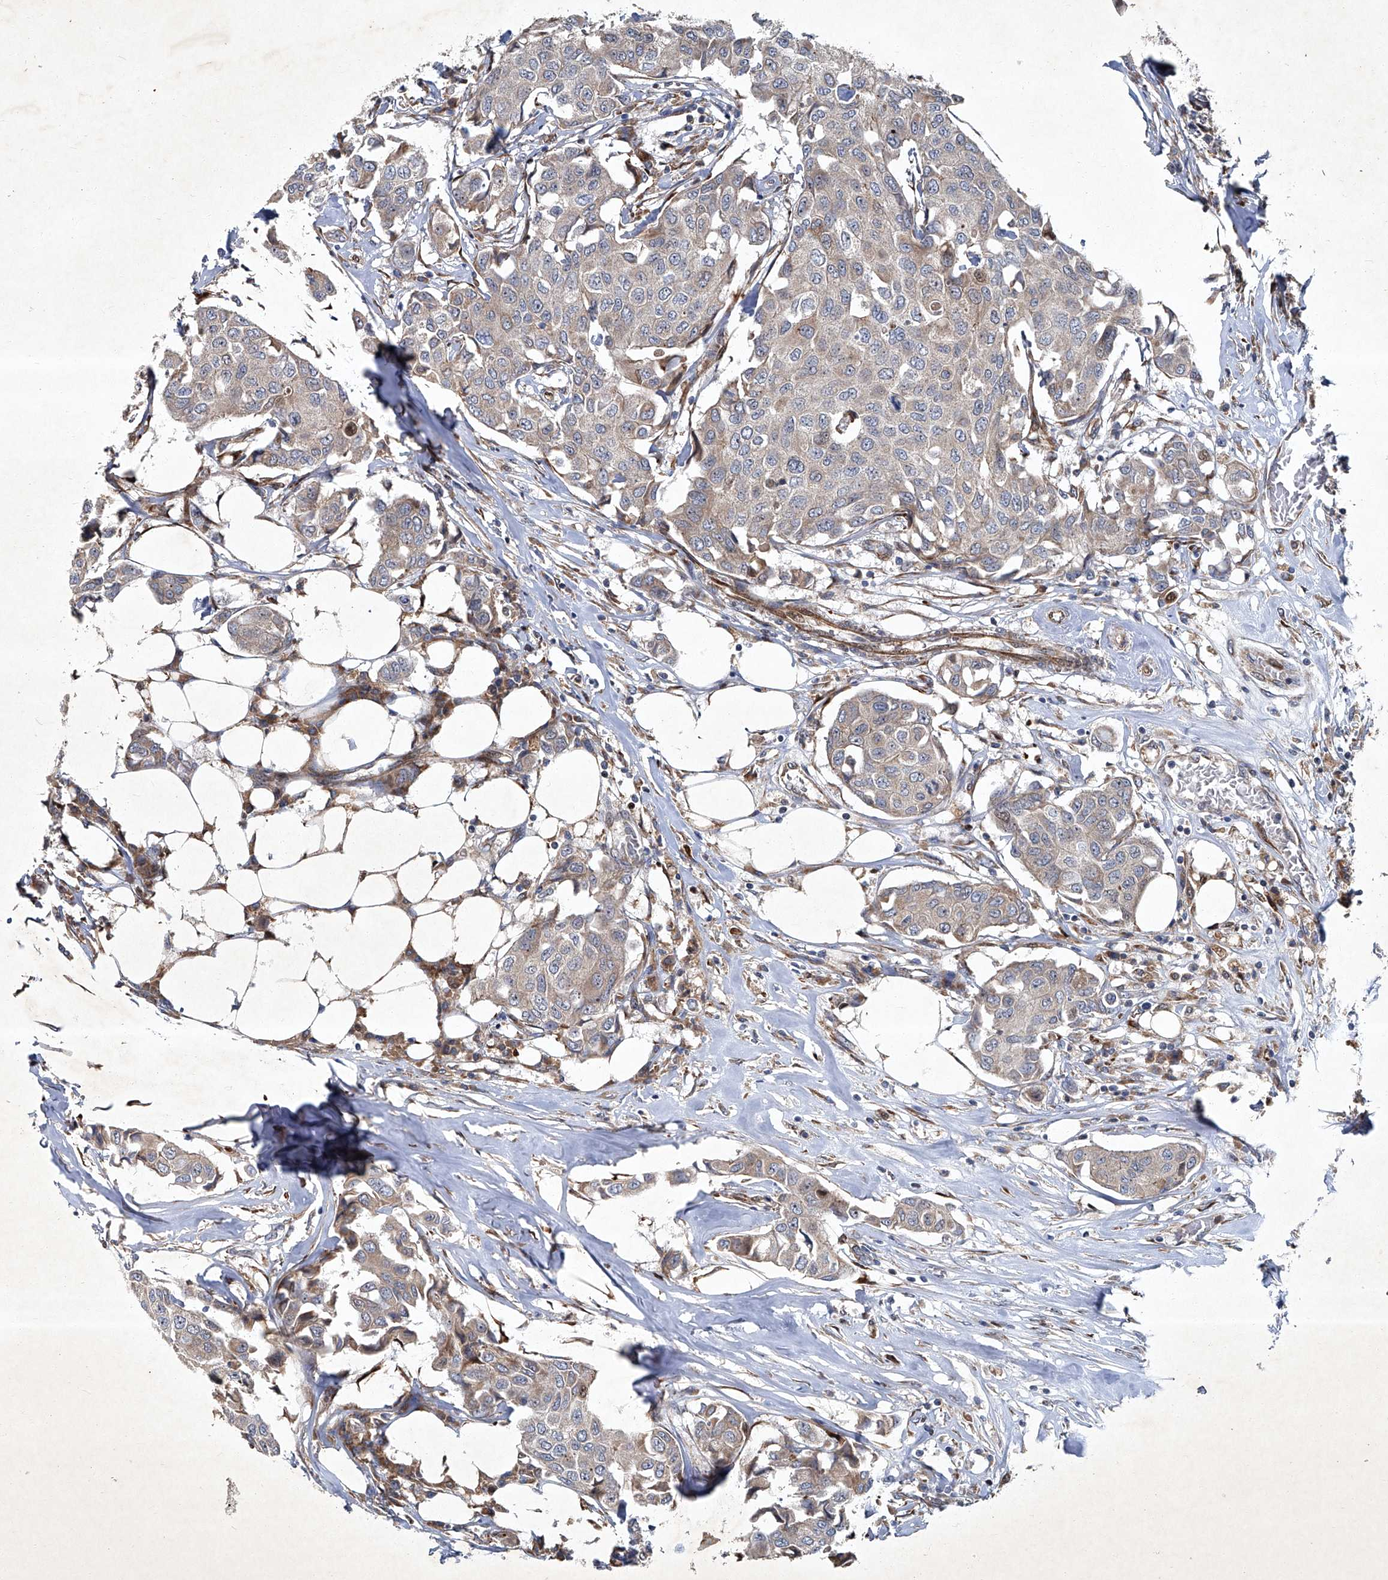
{"staining": {"intensity": "weak", "quantity": "<25%", "location": "cytoplasmic/membranous"}, "tissue": "breast cancer", "cell_type": "Tumor cells", "image_type": "cancer", "snomed": [{"axis": "morphology", "description": "Duct carcinoma"}, {"axis": "topography", "description": "Breast"}], "caption": "This image is of breast cancer stained with IHC to label a protein in brown with the nuclei are counter-stained blue. There is no positivity in tumor cells.", "gene": "GPR132", "patient": {"sex": "female", "age": 80}}